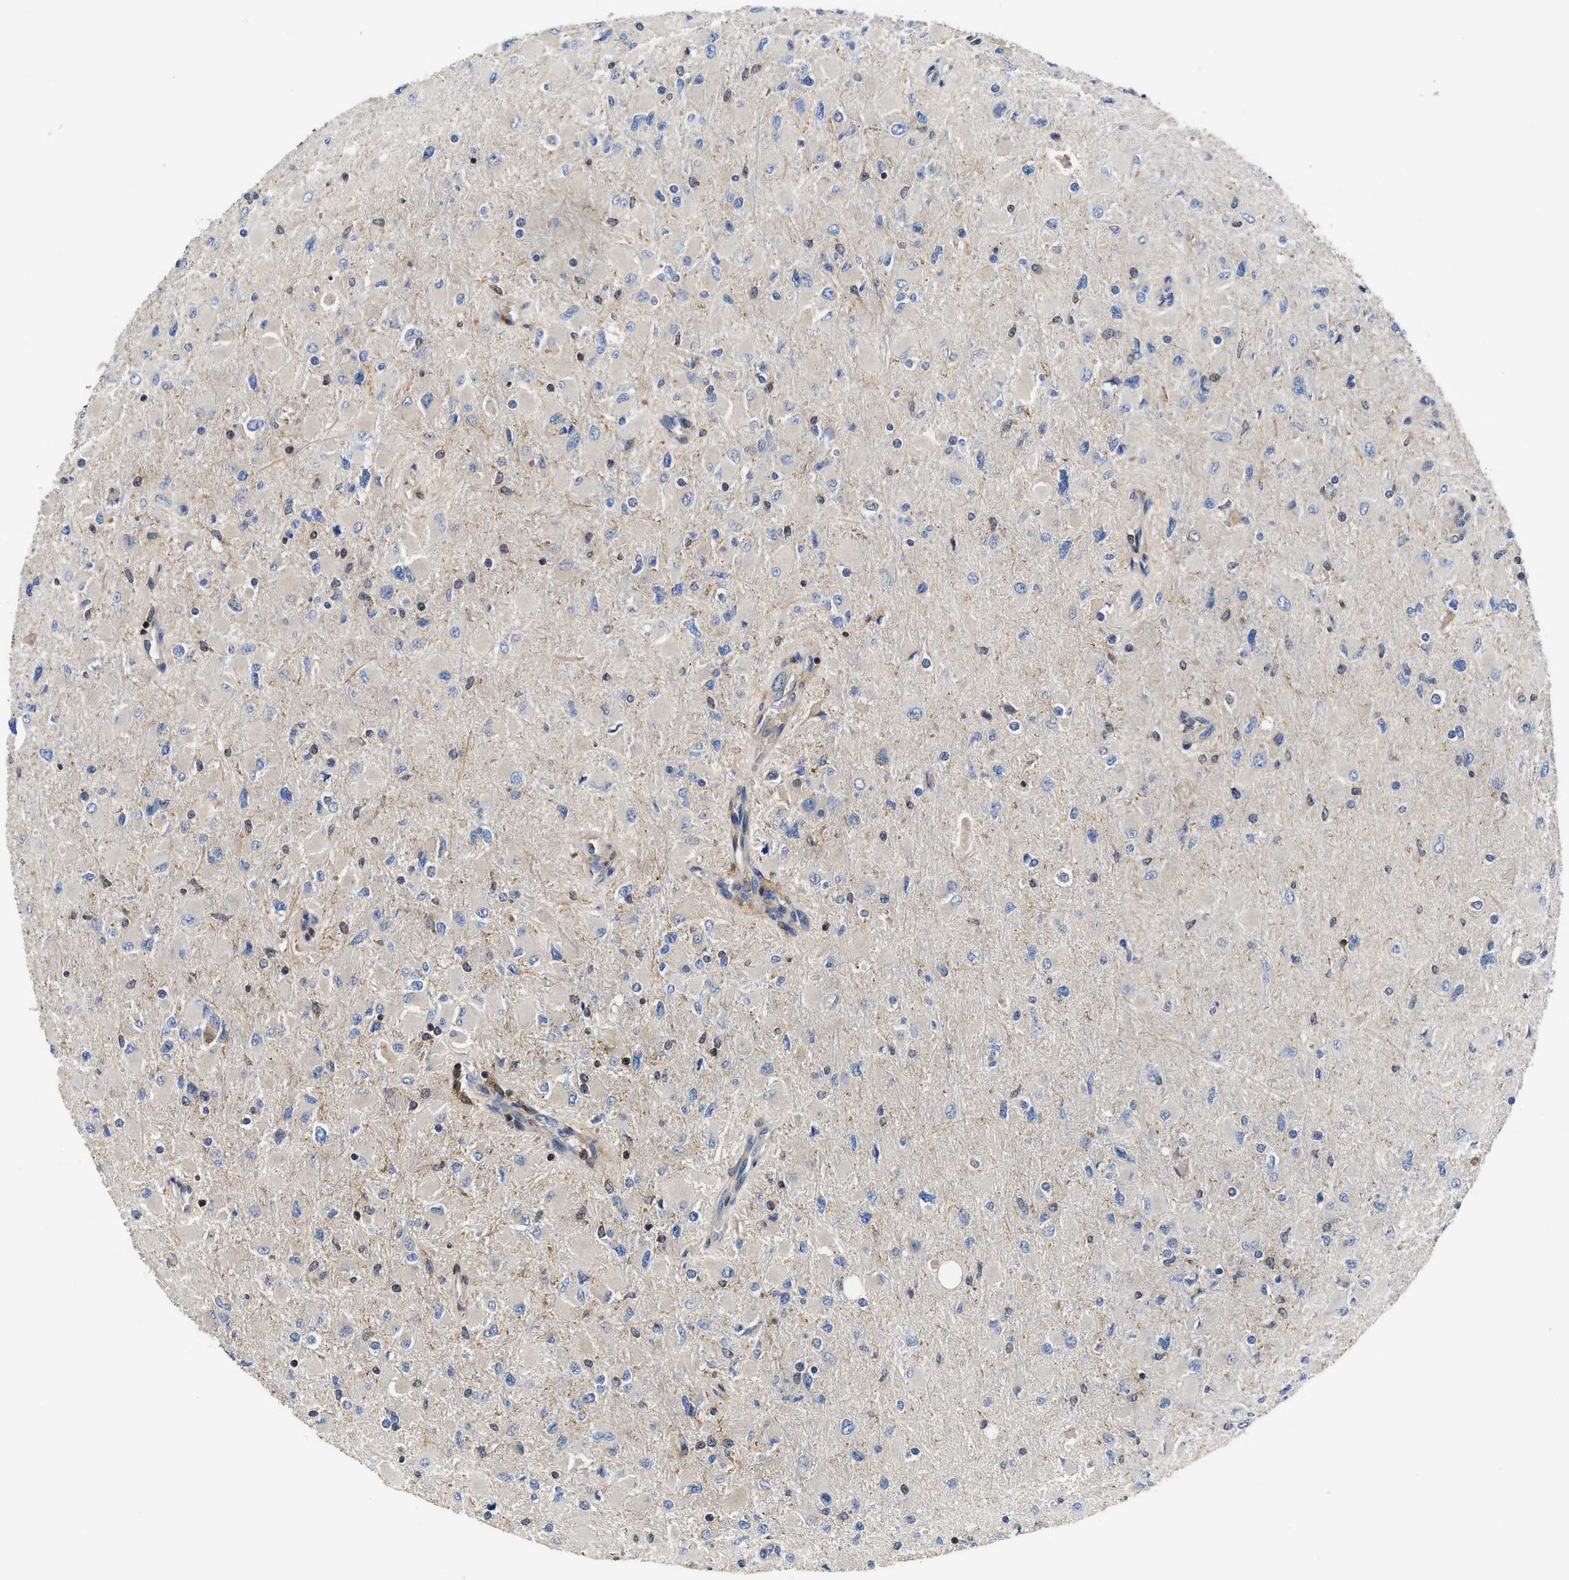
{"staining": {"intensity": "negative", "quantity": "none", "location": "none"}, "tissue": "glioma", "cell_type": "Tumor cells", "image_type": "cancer", "snomed": [{"axis": "morphology", "description": "Glioma, malignant, High grade"}, {"axis": "topography", "description": "Cerebral cortex"}], "caption": "A histopathology image of human glioma is negative for staining in tumor cells.", "gene": "OSTF1", "patient": {"sex": "female", "age": 36}}